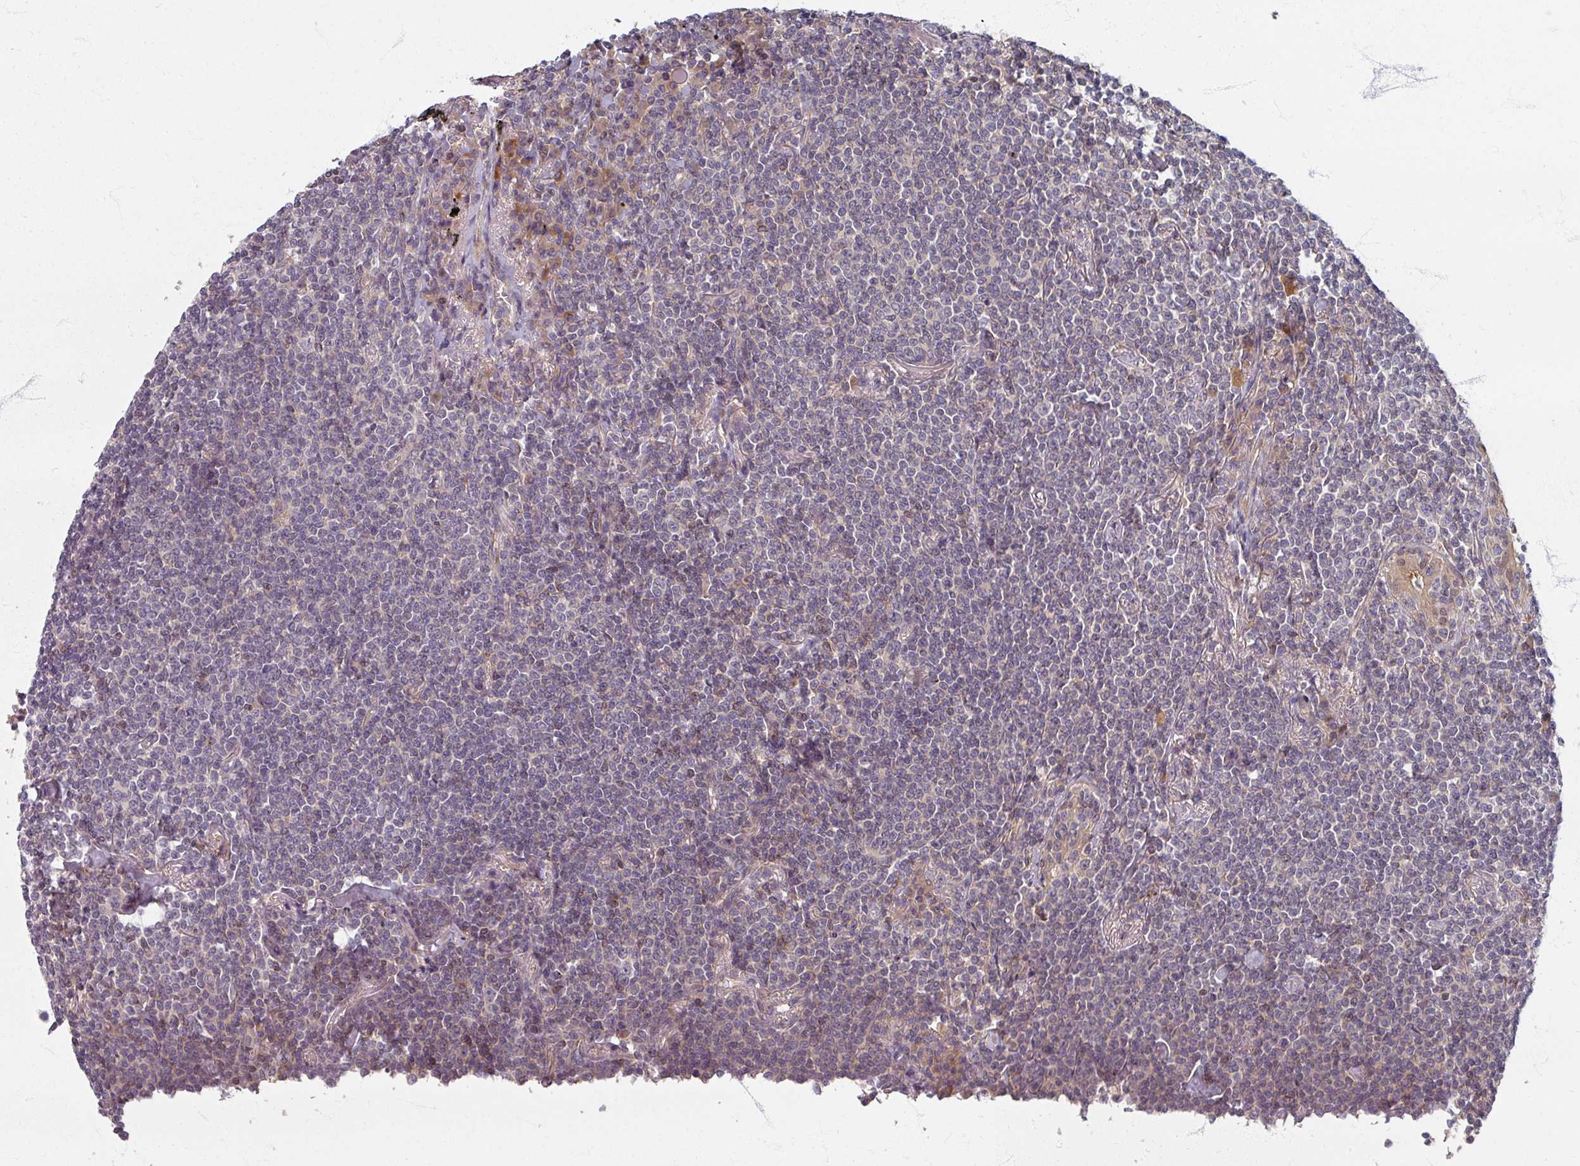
{"staining": {"intensity": "negative", "quantity": "none", "location": "none"}, "tissue": "lymphoma", "cell_type": "Tumor cells", "image_type": "cancer", "snomed": [{"axis": "morphology", "description": "Malignant lymphoma, non-Hodgkin's type, Low grade"}, {"axis": "topography", "description": "Lung"}], "caption": "This is an immunohistochemistry photomicrograph of lymphoma. There is no expression in tumor cells.", "gene": "STAM", "patient": {"sex": "female", "age": 71}}